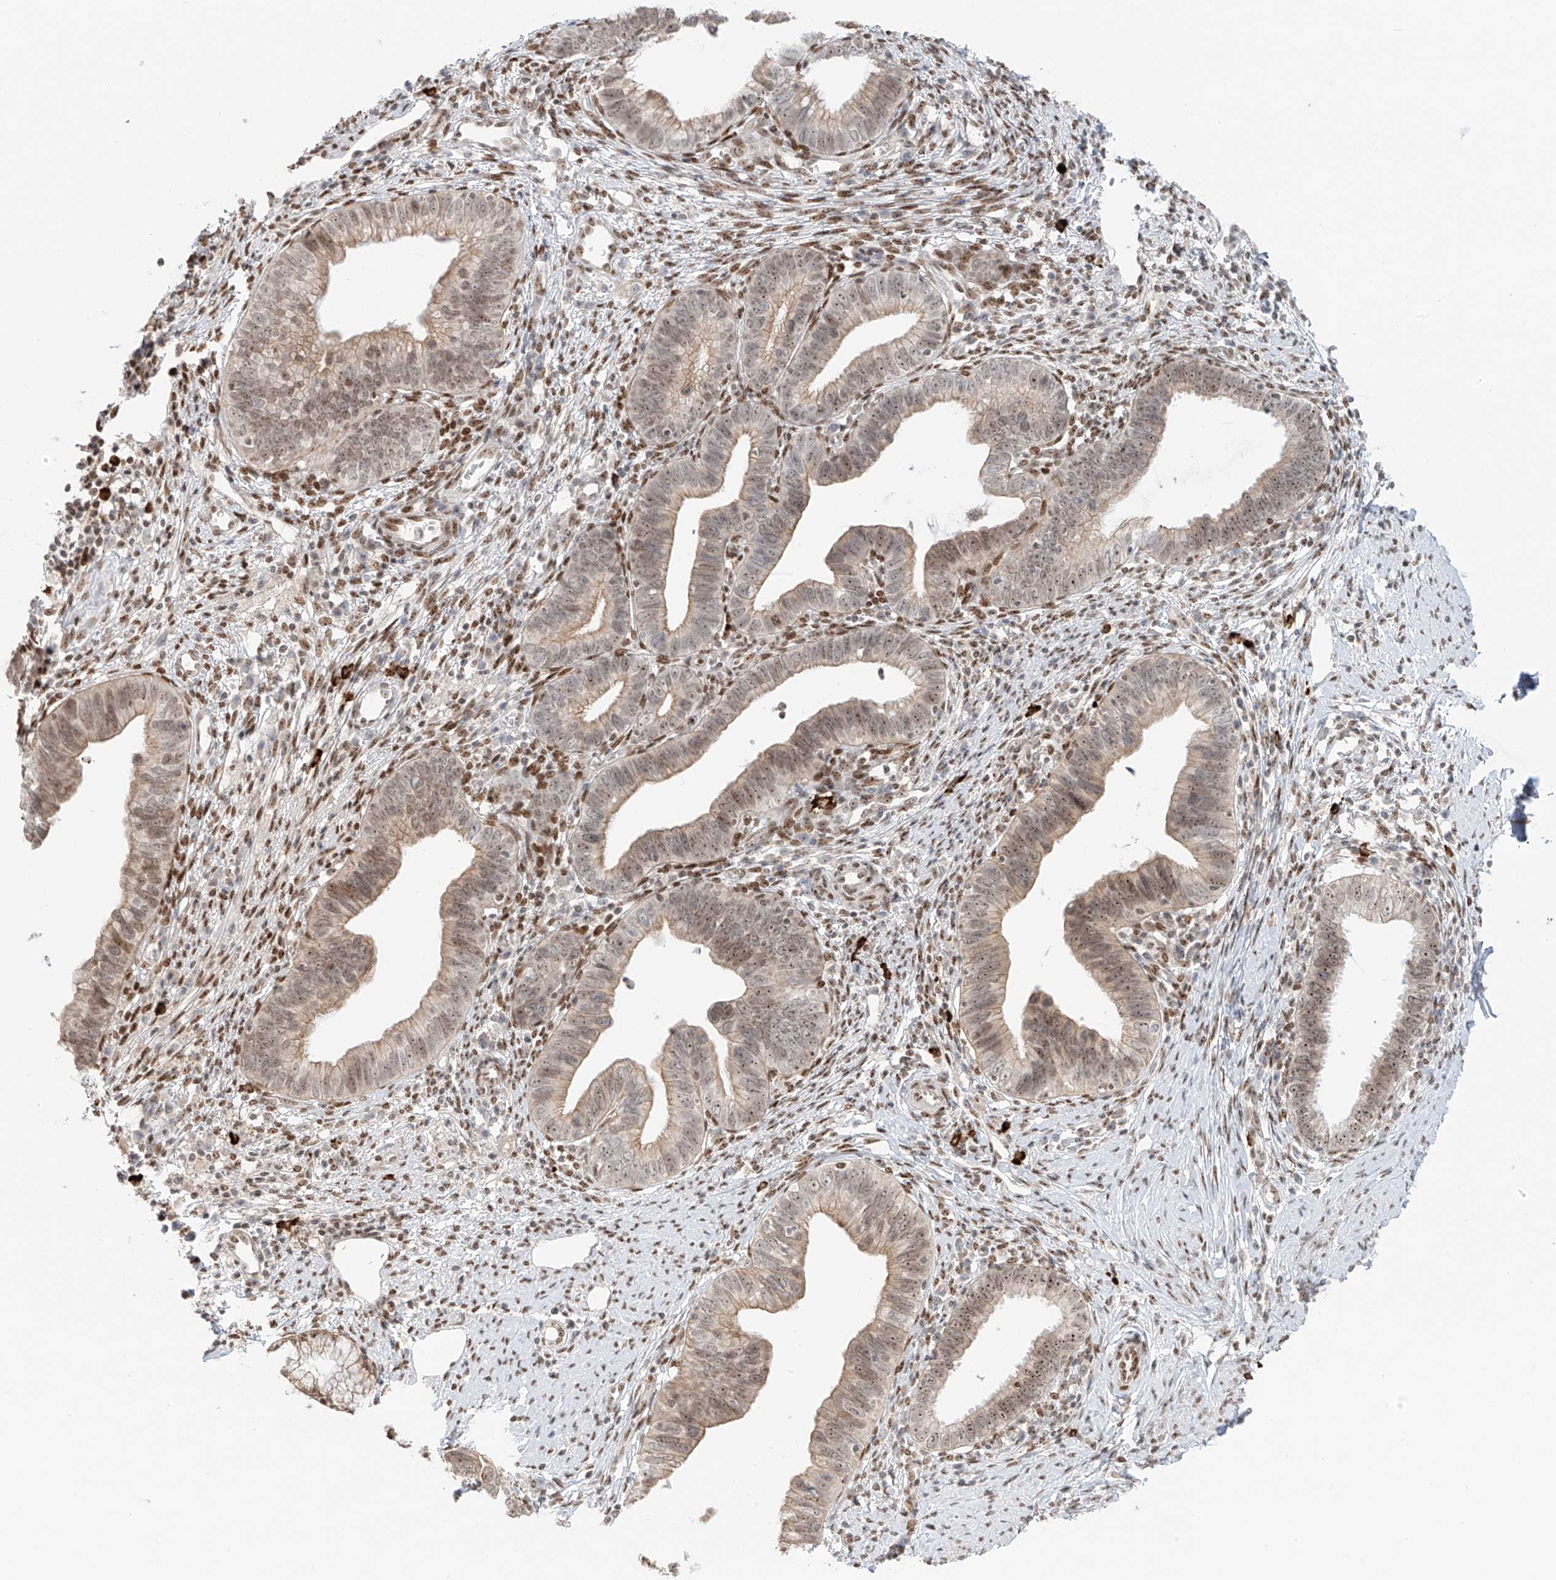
{"staining": {"intensity": "moderate", "quantity": ">75%", "location": "cytoplasmic/membranous,nuclear"}, "tissue": "cervical cancer", "cell_type": "Tumor cells", "image_type": "cancer", "snomed": [{"axis": "morphology", "description": "Adenocarcinoma, NOS"}, {"axis": "topography", "description": "Cervix"}], "caption": "DAB immunohistochemical staining of adenocarcinoma (cervical) reveals moderate cytoplasmic/membranous and nuclear protein expression in approximately >75% of tumor cells. (DAB (3,3'-diaminobenzidine) IHC, brown staining for protein, blue staining for nuclei).", "gene": "ZNF512", "patient": {"sex": "female", "age": 36}}